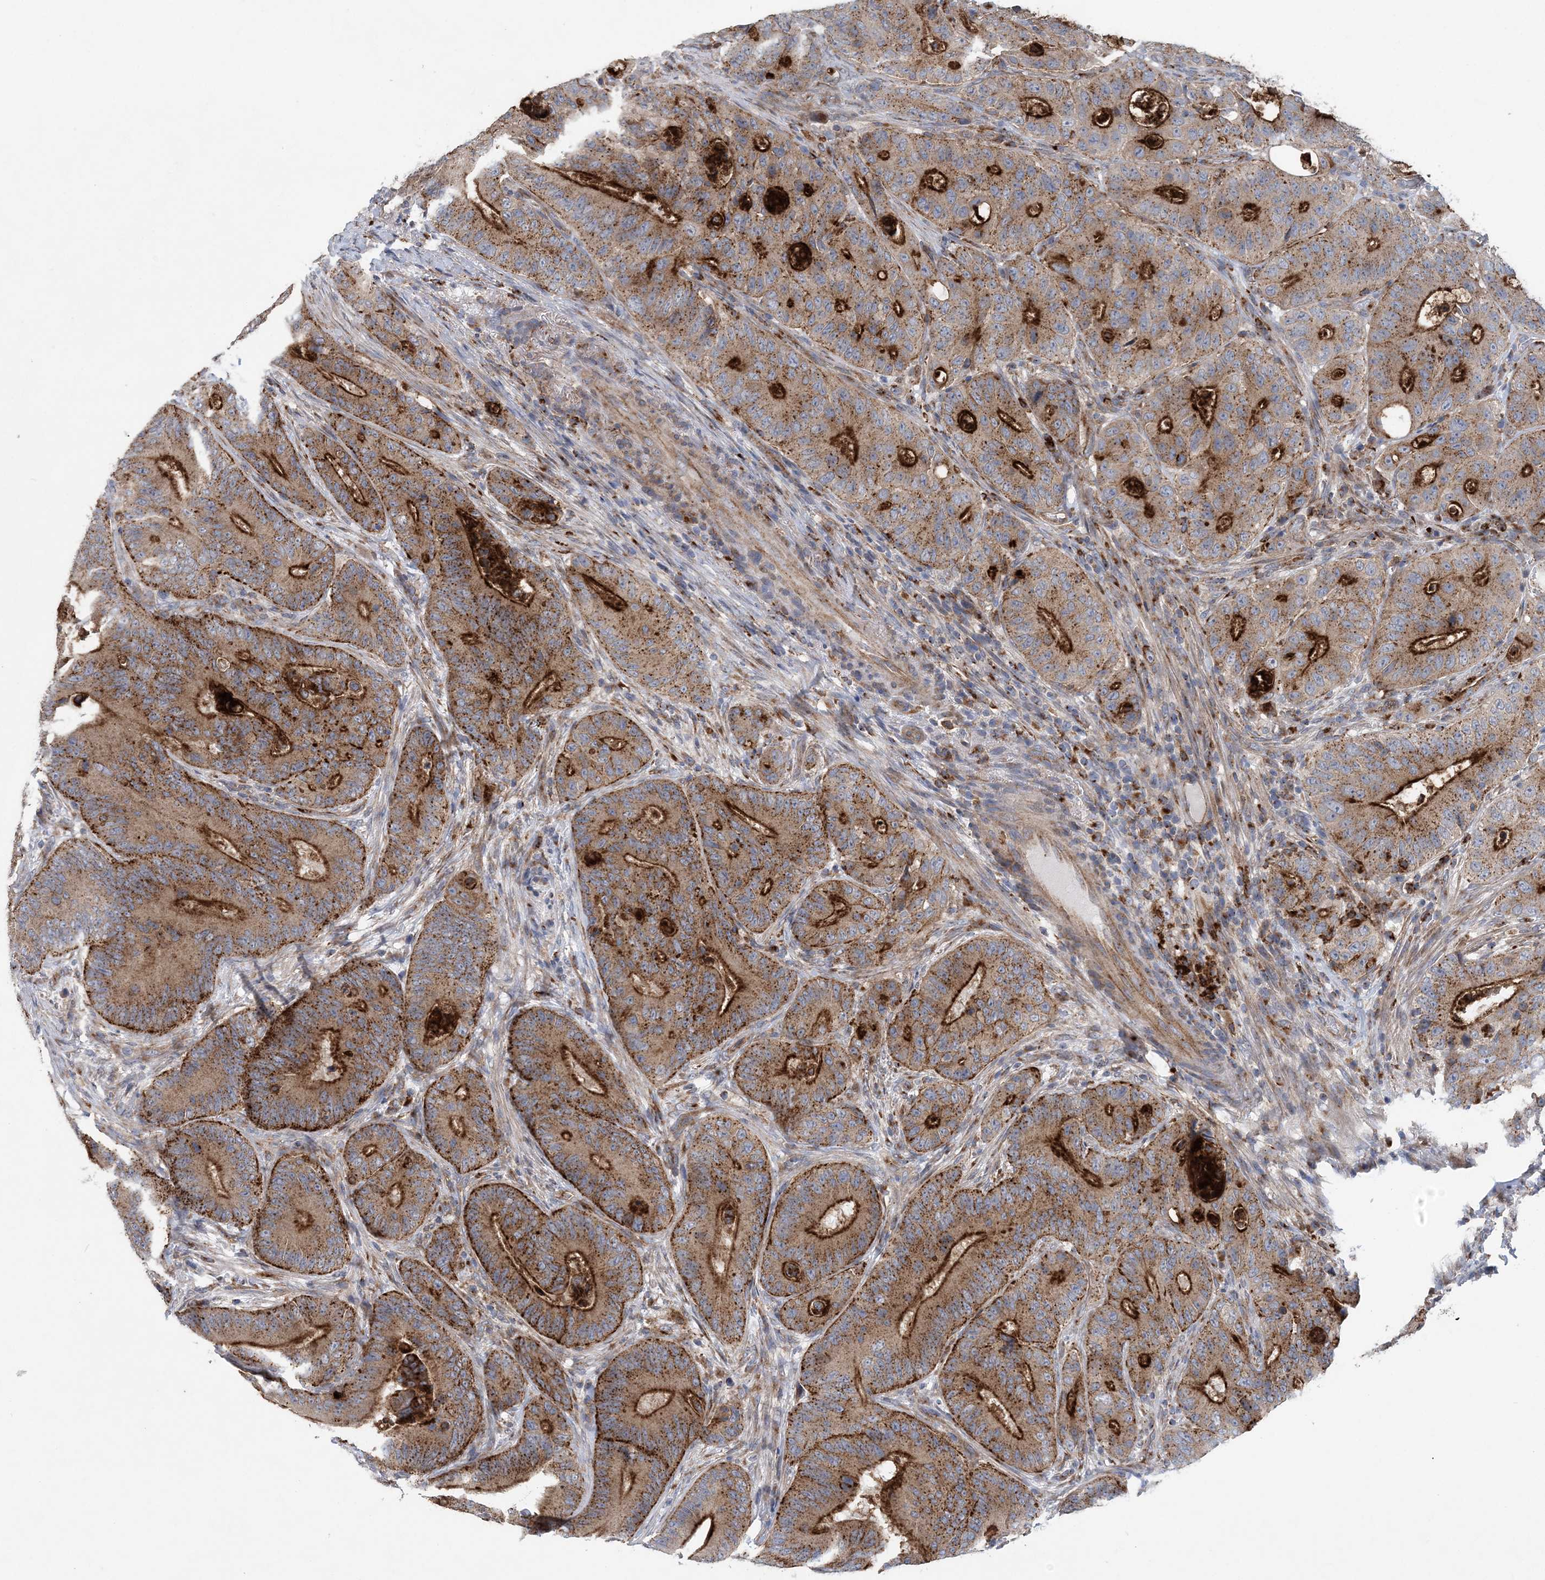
{"staining": {"intensity": "strong", "quantity": "25%-75%", "location": "cytoplasmic/membranous"}, "tissue": "colorectal cancer", "cell_type": "Tumor cells", "image_type": "cancer", "snomed": [{"axis": "morphology", "description": "Adenocarcinoma, NOS"}, {"axis": "topography", "description": "Colon"}], "caption": "Immunohistochemical staining of colorectal cancer (adenocarcinoma) reveals high levels of strong cytoplasmic/membranous protein positivity in about 25%-75% of tumor cells.", "gene": "PTTG1IP", "patient": {"sex": "male", "age": 83}}